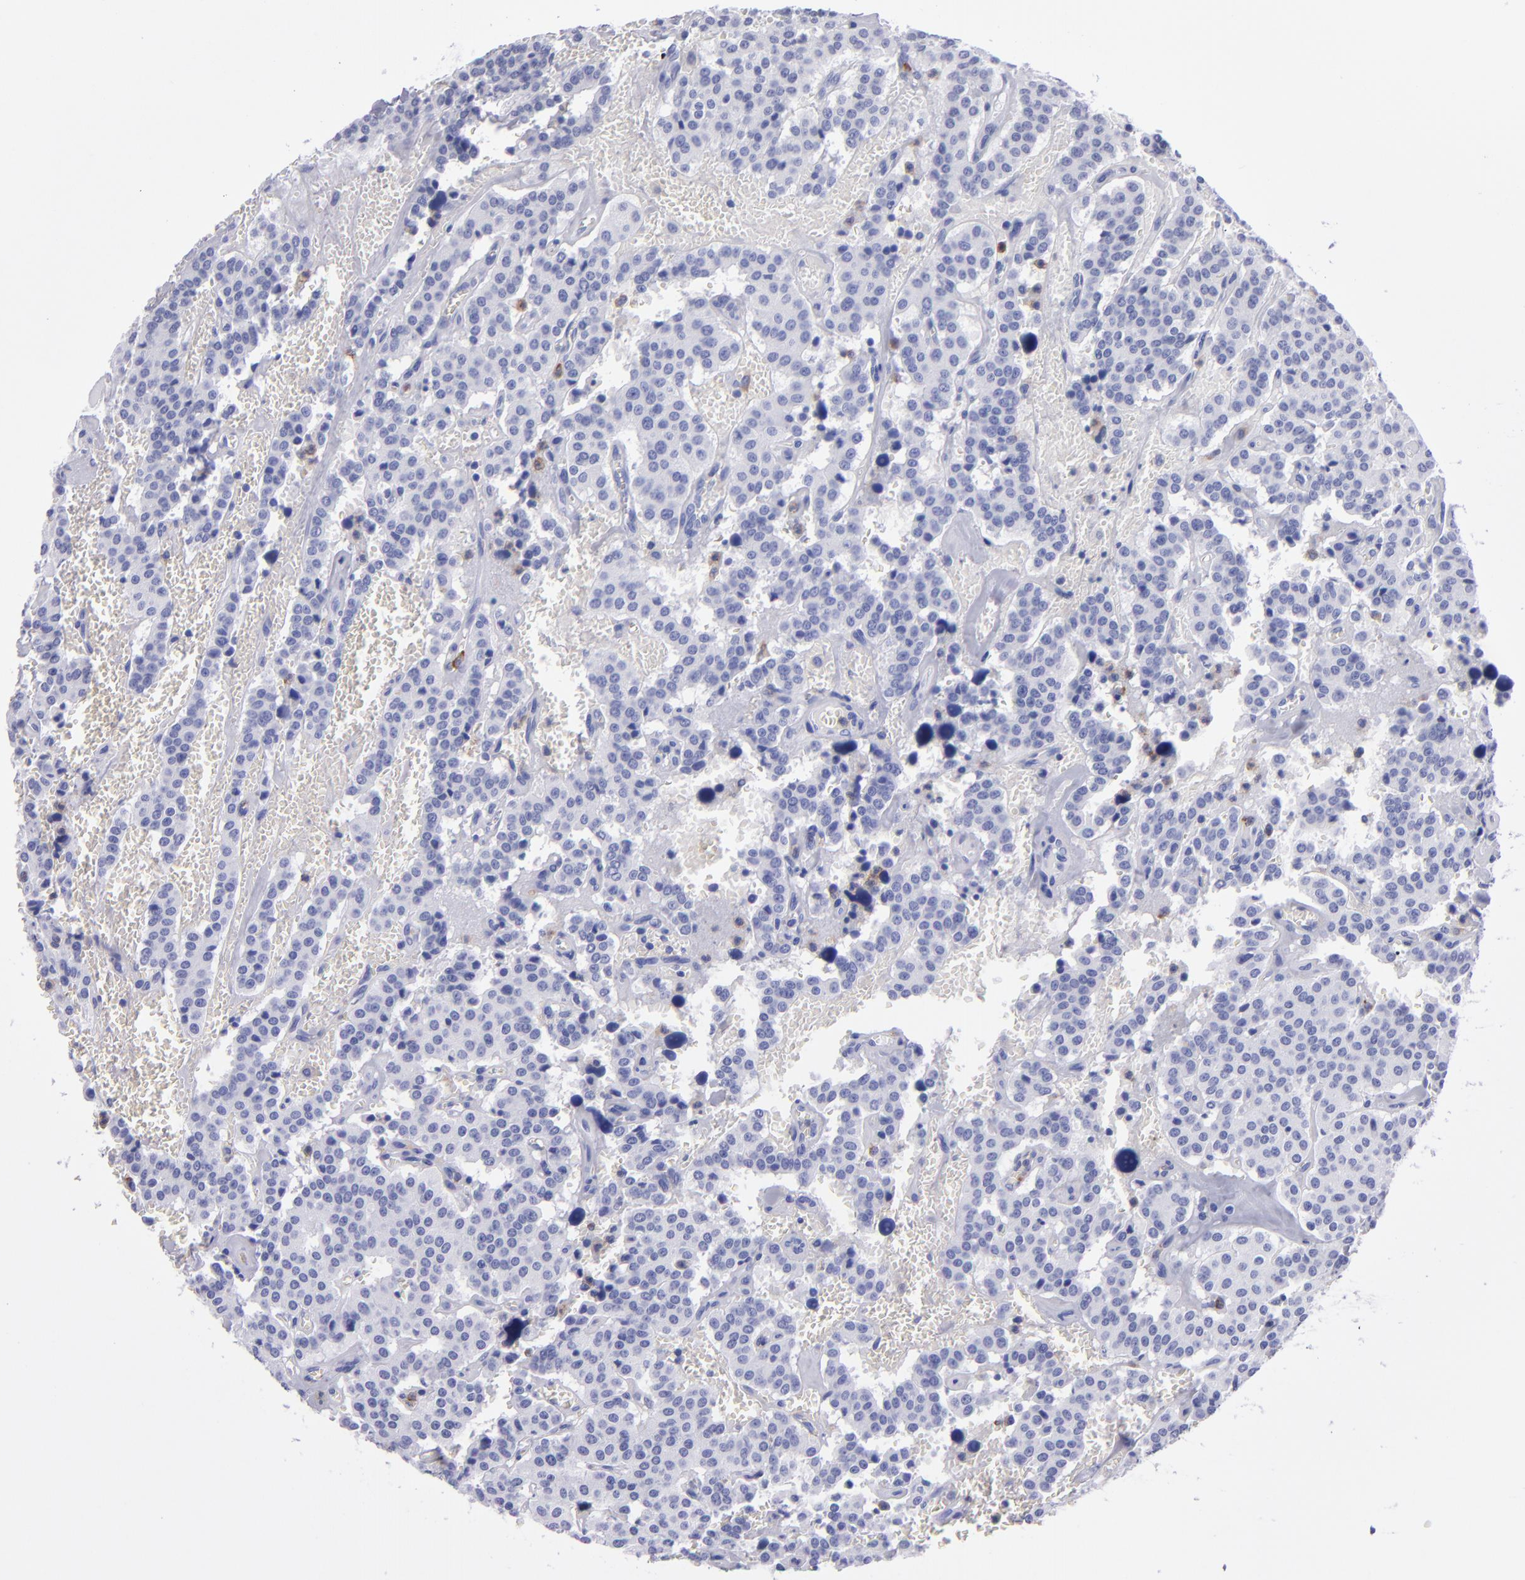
{"staining": {"intensity": "negative", "quantity": "none", "location": "none"}, "tissue": "carcinoid", "cell_type": "Tumor cells", "image_type": "cancer", "snomed": [{"axis": "morphology", "description": "Carcinoid, malignant, NOS"}, {"axis": "topography", "description": "Bronchus"}], "caption": "Micrograph shows no protein expression in tumor cells of carcinoid (malignant) tissue. The staining is performed using DAB brown chromogen with nuclei counter-stained in using hematoxylin.", "gene": "CR1", "patient": {"sex": "male", "age": 55}}